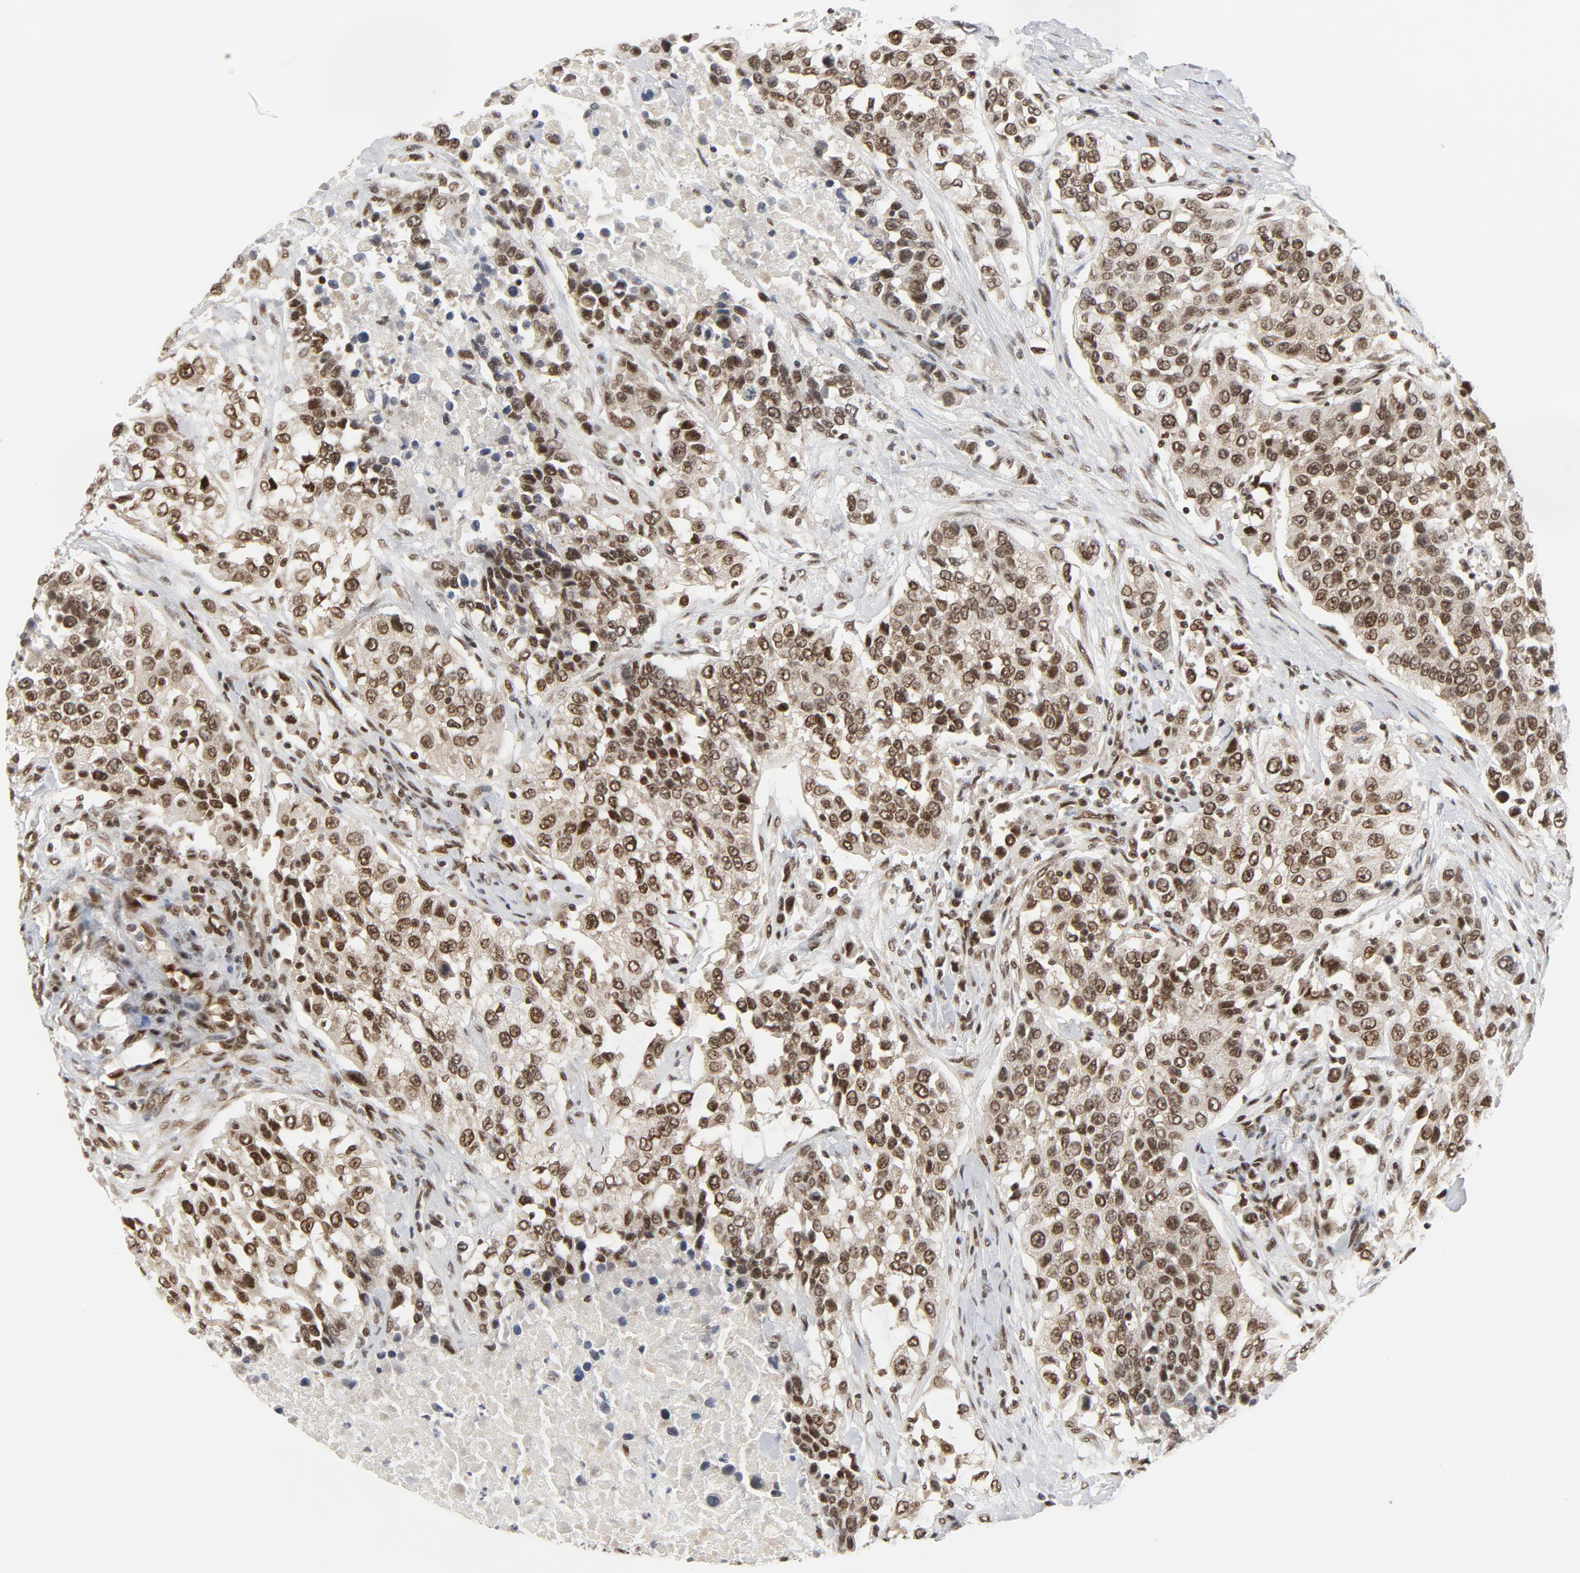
{"staining": {"intensity": "moderate", "quantity": ">75%", "location": "nuclear"}, "tissue": "urothelial cancer", "cell_type": "Tumor cells", "image_type": "cancer", "snomed": [{"axis": "morphology", "description": "Urothelial carcinoma, High grade"}, {"axis": "topography", "description": "Urinary bladder"}], "caption": "This micrograph shows urothelial cancer stained with IHC to label a protein in brown. The nuclear of tumor cells show moderate positivity for the protein. Nuclei are counter-stained blue.", "gene": "ERCC1", "patient": {"sex": "female", "age": 80}}